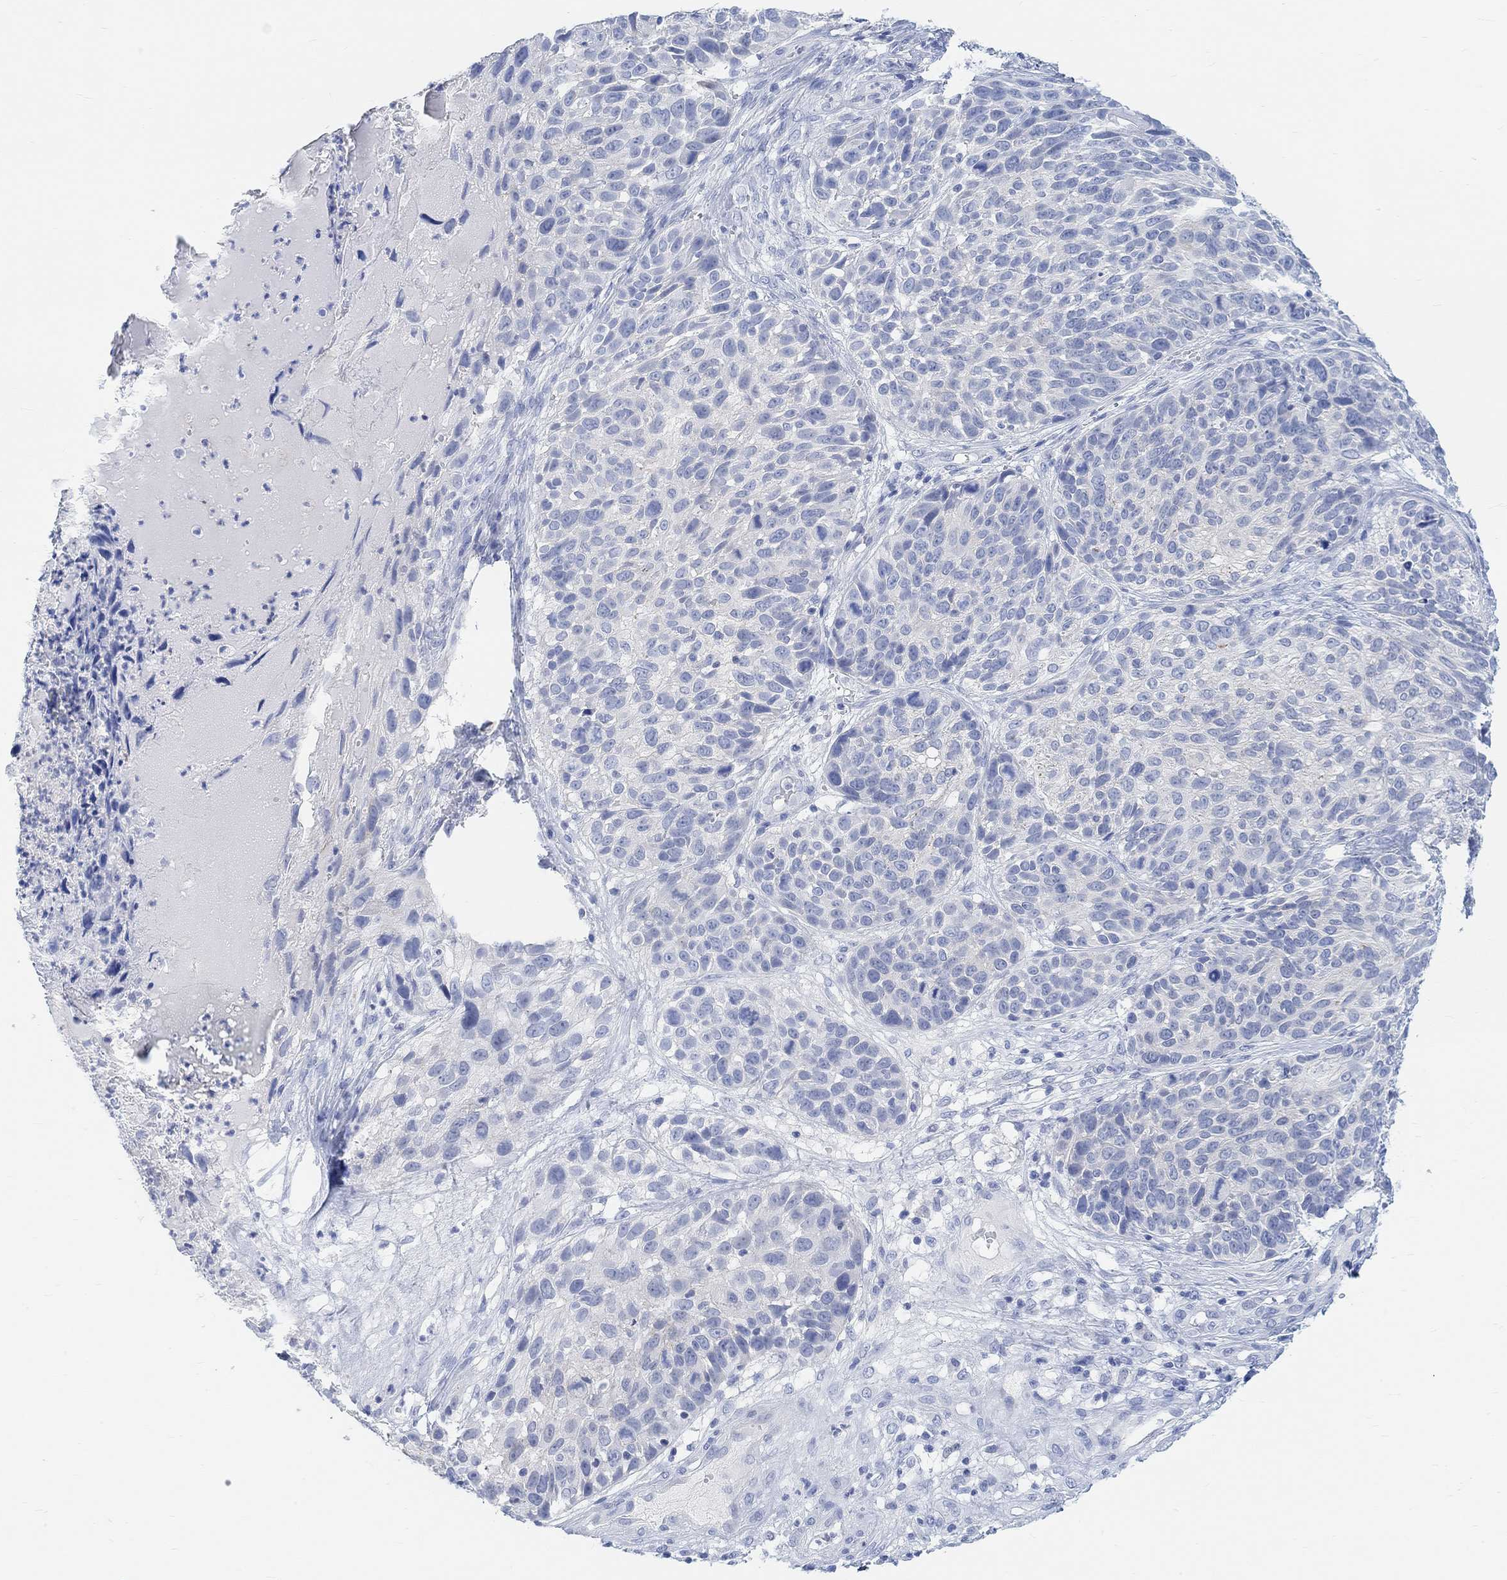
{"staining": {"intensity": "negative", "quantity": "none", "location": "none"}, "tissue": "skin cancer", "cell_type": "Tumor cells", "image_type": "cancer", "snomed": [{"axis": "morphology", "description": "Squamous cell carcinoma, NOS"}, {"axis": "topography", "description": "Skin"}], "caption": "There is no significant expression in tumor cells of skin cancer (squamous cell carcinoma).", "gene": "ENO4", "patient": {"sex": "male", "age": 92}}